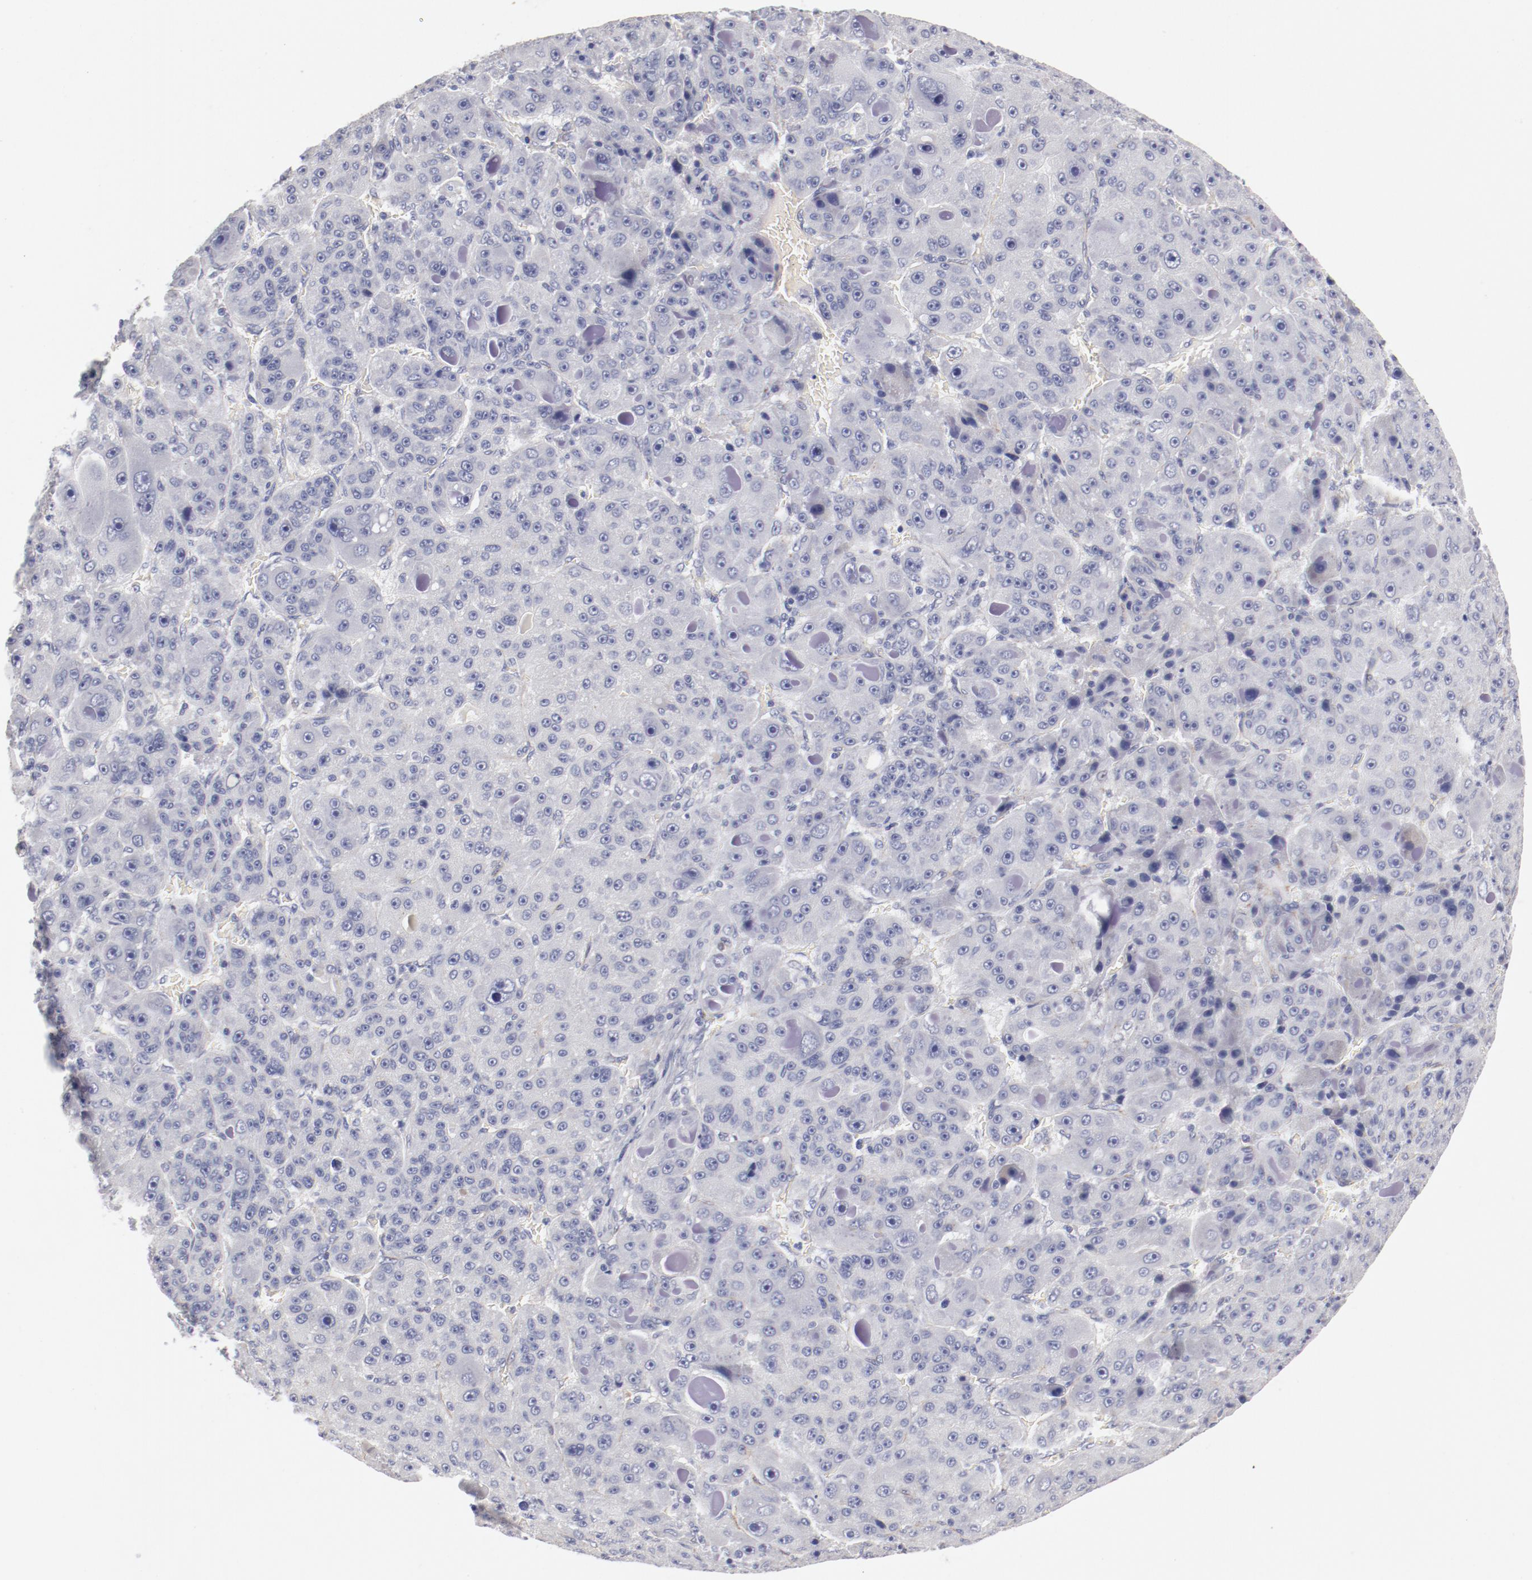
{"staining": {"intensity": "negative", "quantity": "none", "location": "none"}, "tissue": "liver cancer", "cell_type": "Tumor cells", "image_type": "cancer", "snomed": [{"axis": "morphology", "description": "Carcinoma, Hepatocellular, NOS"}, {"axis": "topography", "description": "Liver"}], "caption": "DAB (3,3'-diaminobenzidine) immunohistochemical staining of liver hepatocellular carcinoma displays no significant positivity in tumor cells.", "gene": "LAX1", "patient": {"sex": "male", "age": 76}}